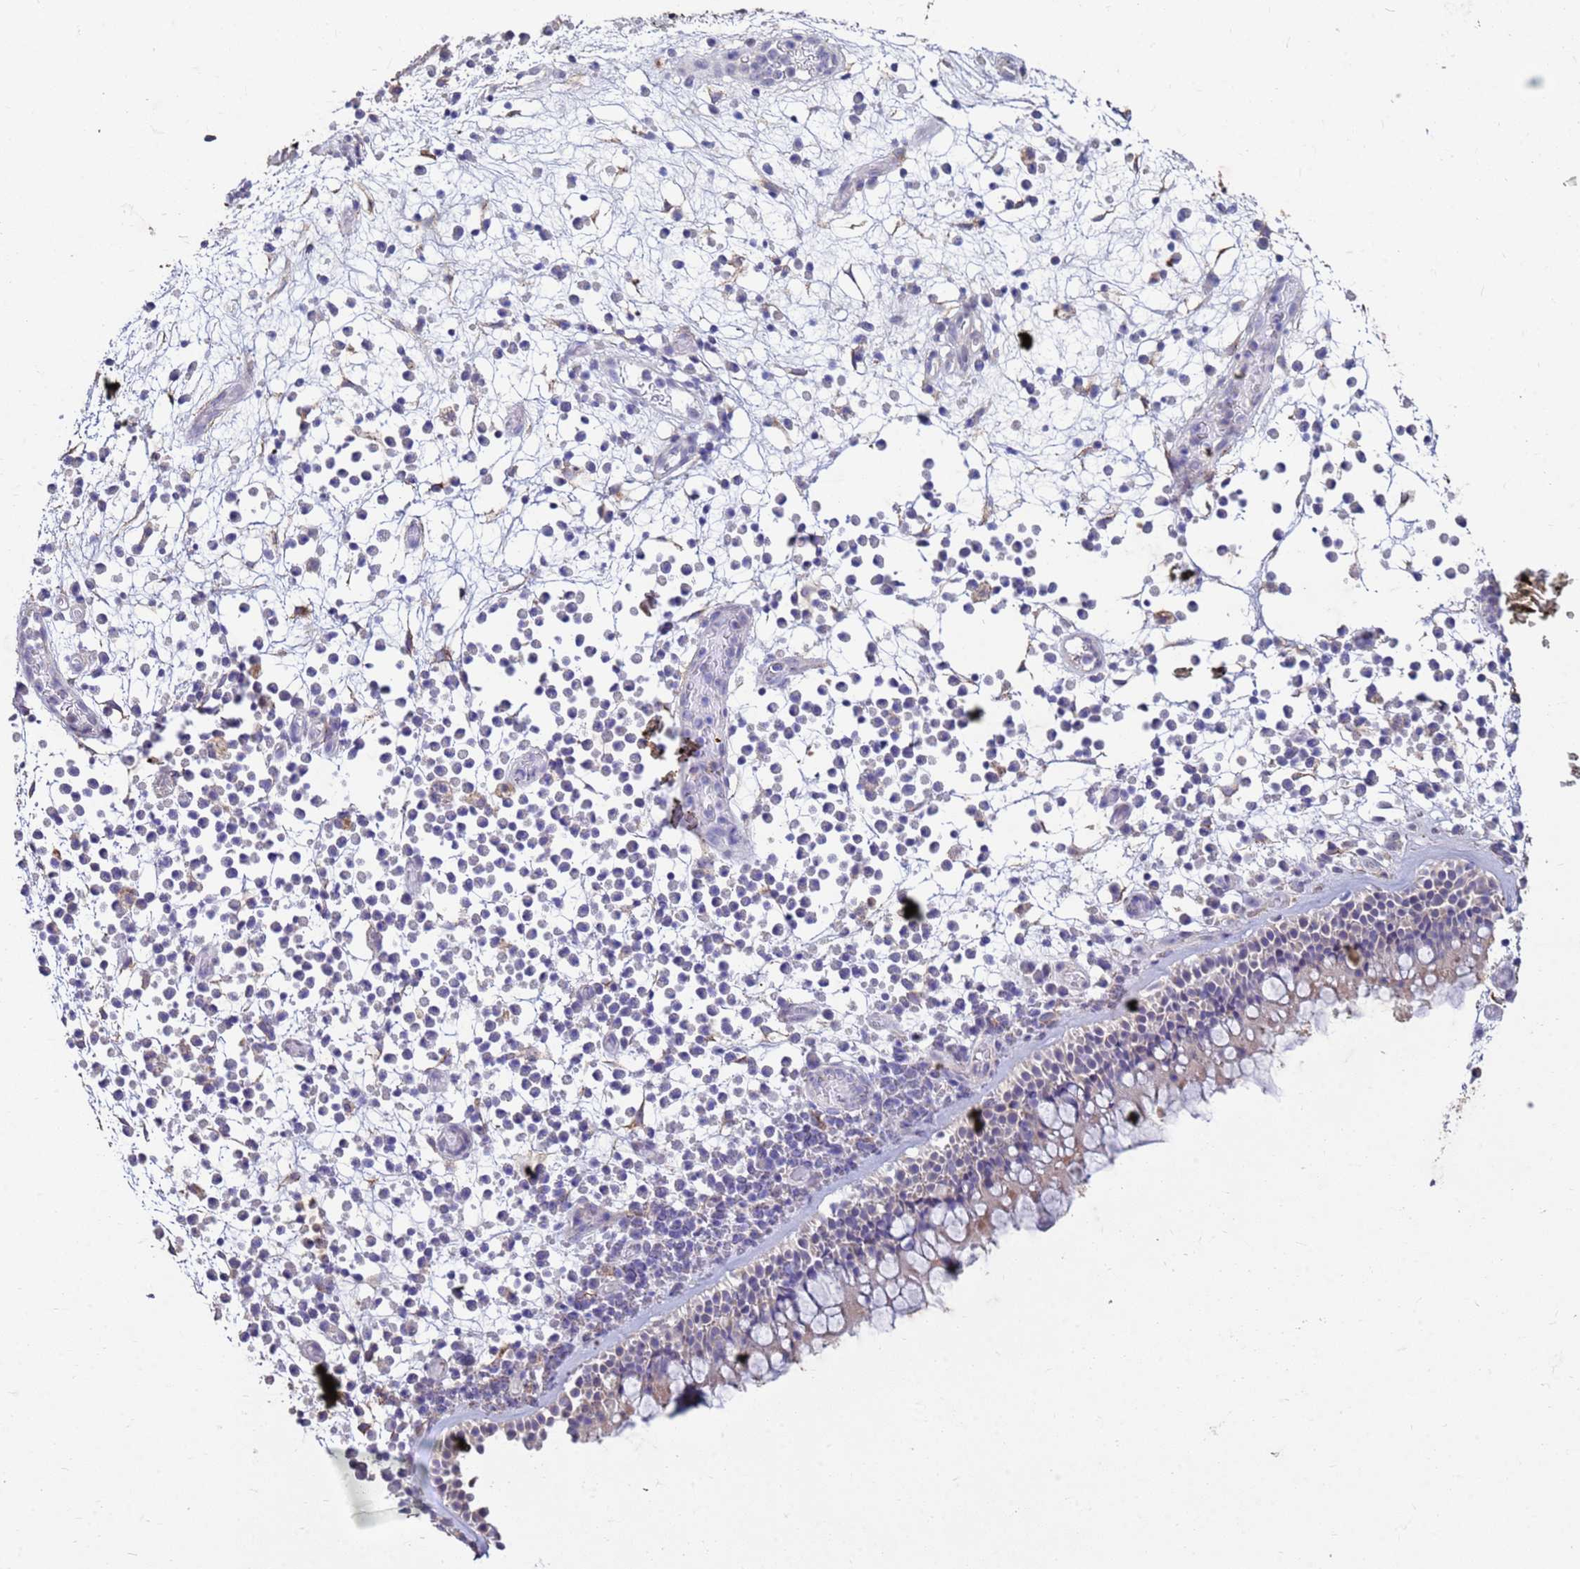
{"staining": {"intensity": "moderate", "quantity": "<25%", "location": "cytoplasmic/membranous"}, "tissue": "nasopharynx", "cell_type": "Respiratory epithelial cells", "image_type": "normal", "snomed": [{"axis": "morphology", "description": "Normal tissue, NOS"}, {"axis": "morphology", "description": "Inflammation, NOS"}, {"axis": "morphology", "description": "Malignant melanoma, Metastatic site"}, {"axis": "topography", "description": "Nasopharynx"}], "caption": "Moderate cytoplasmic/membranous staining is appreciated in about <25% of respiratory epithelial cells in unremarkable nasopharynx.", "gene": "SLC25A15", "patient": {"sex": "male", "age": 70}}